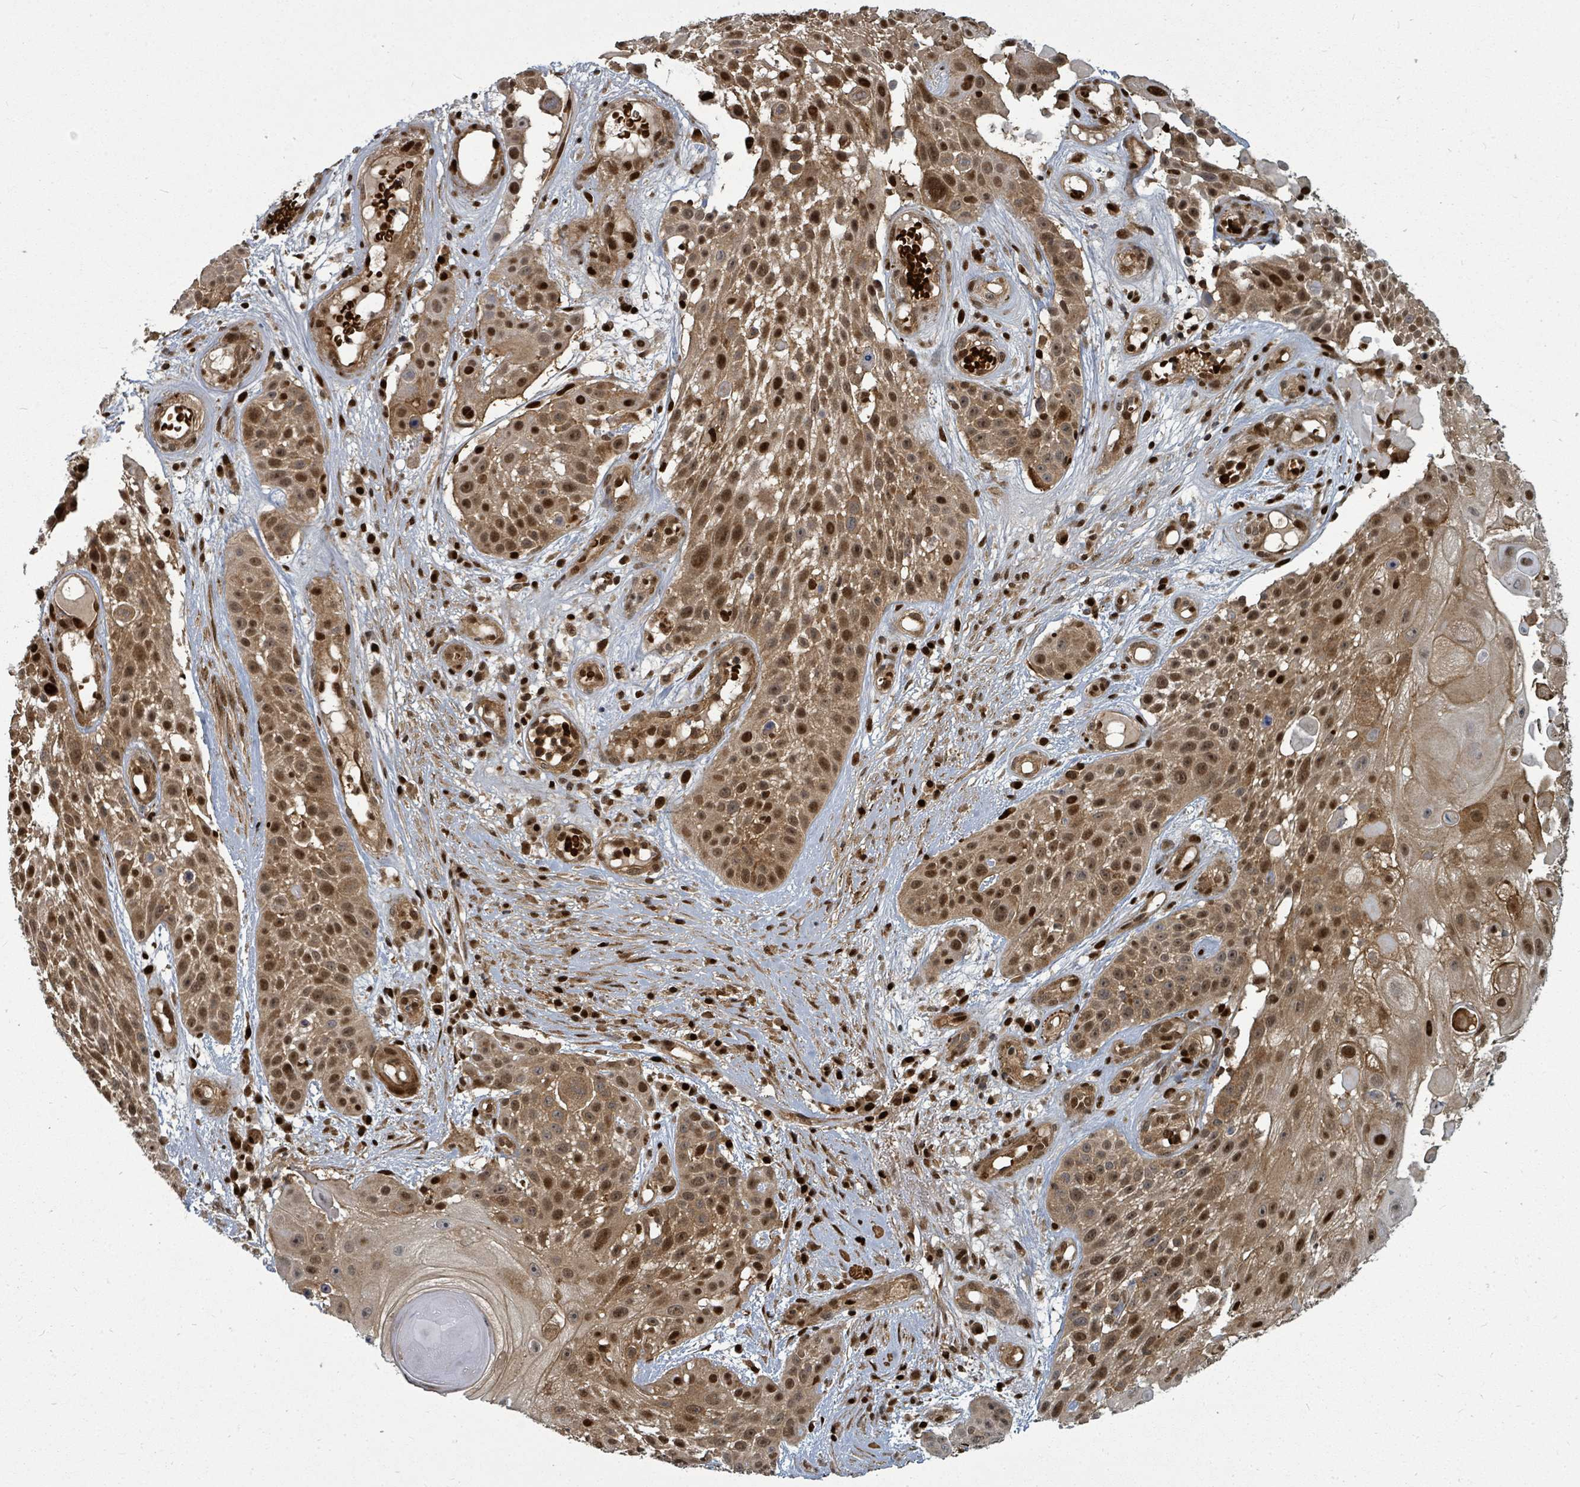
{"staining": {"intensity": "strong", "quantity": ">75%", "location": "cytoplasmic/membranous,nuclear"}, "tissue": "skin cancer", "cell_type": "Tumor cells", "image_type": "cancer", "snomed": [{"axis": "morphology", "description": "Squamous cell carcinoma, NOS"}, {"axis": "topography", "description": "Skin"}], "caption": "Immunohistochemistry (IHC) (DAB (3,3'-diaminobenzidine)) staining of human squamous cell carcinoma (skin) displays strong cytoplasmic/membranous and nuclear protein staining in approximately >75% of tumor cells.", "gene": "TRDMT1", "patient": {"sex": "female", "age": 86}}